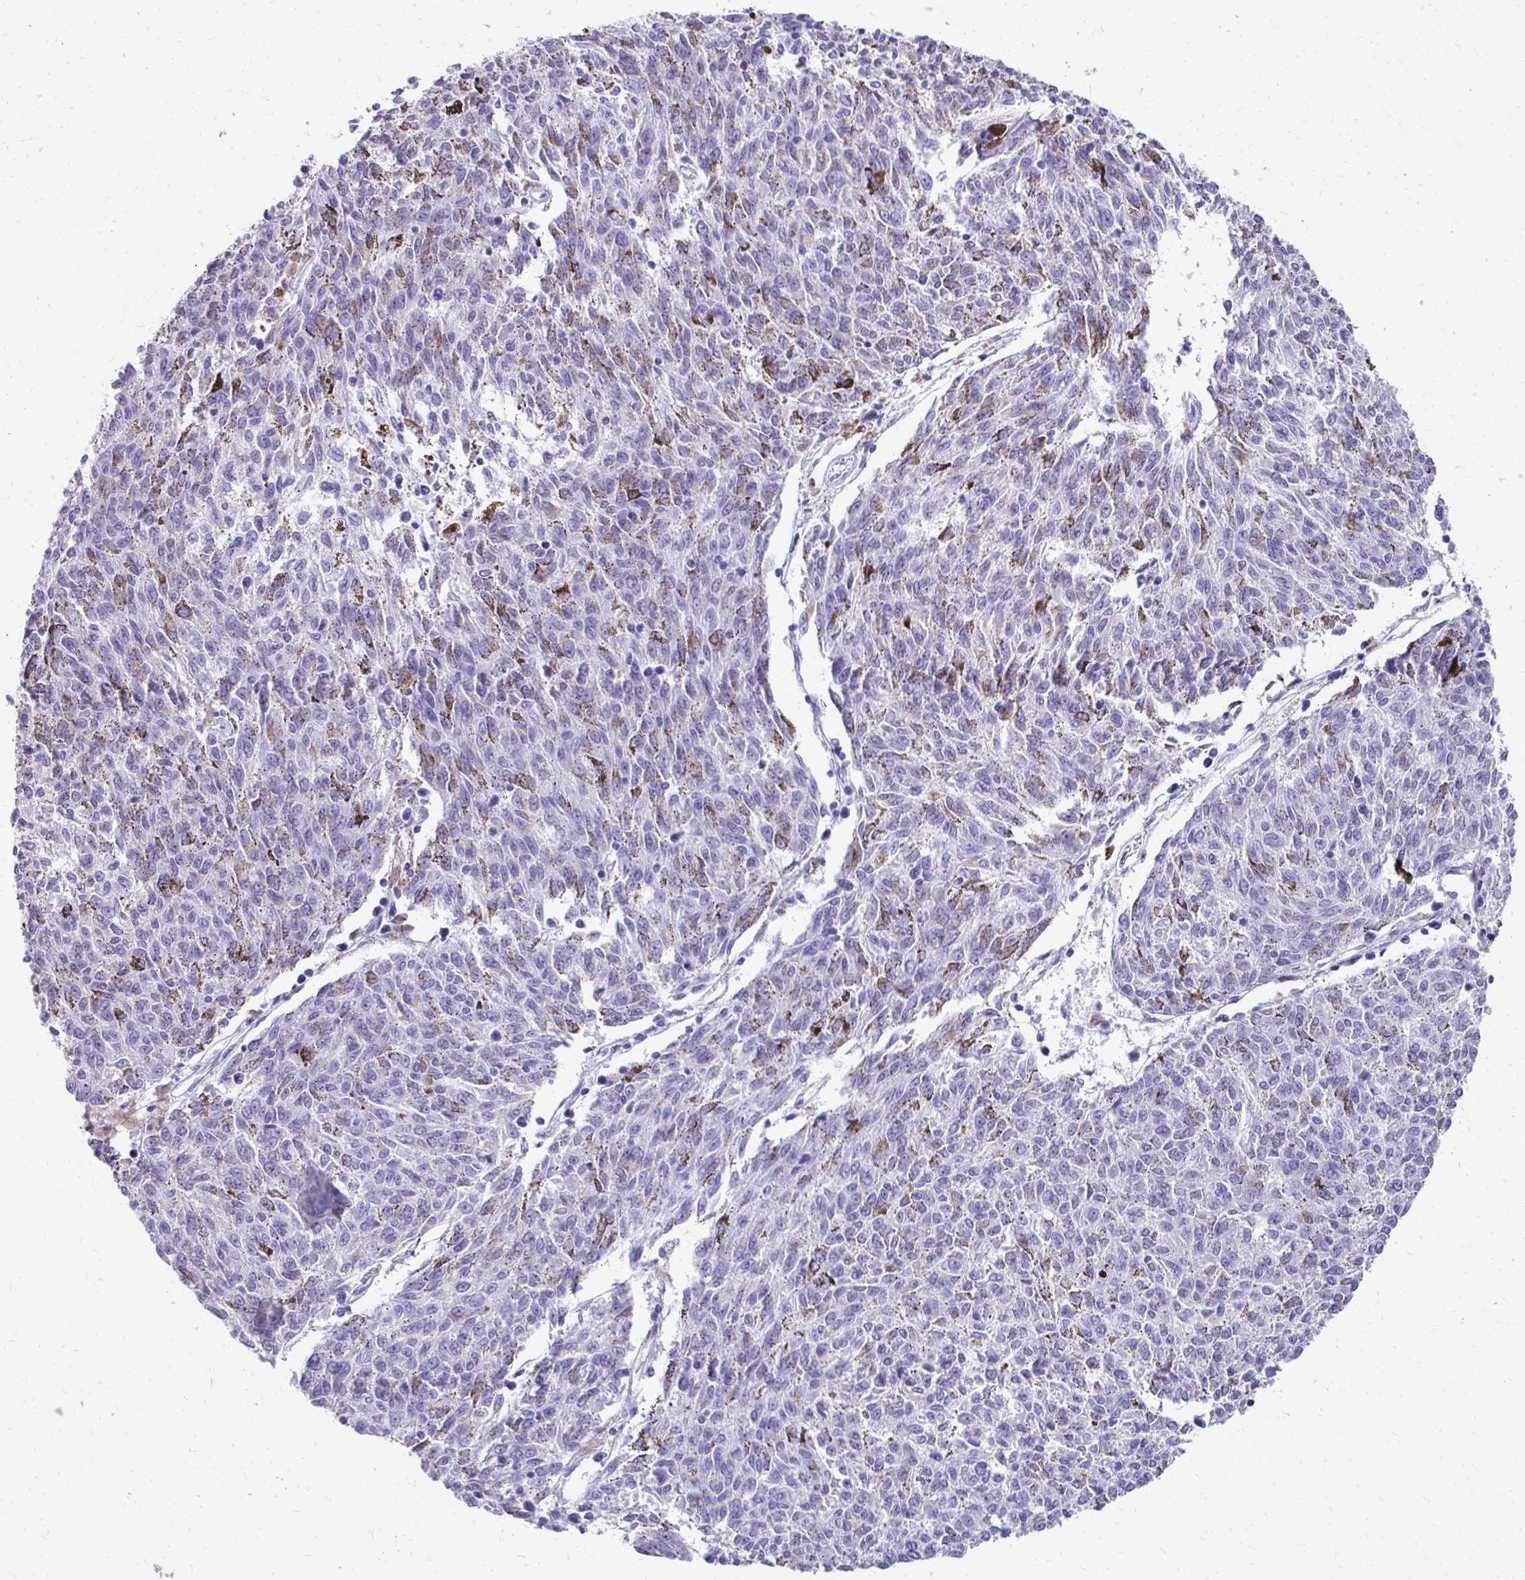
{"staining": {"intensity": "negative", "quantity": "none", "location": "none"}, "tissue": "melanoma", "cell_type": "Tumor cells", "image_type": "cancer", "snomed": [{"axis": "morphology", "description": "Malignant melanoma, NOS"}, {"axis": "topography", "description": "Skin"}], "caption": "IHC histopathology image of human malignant melanoma stained for a protein (brown), which shows no expression in tumor cells. (Stains: DAB immunohistochemistry with hematoxylin counter stain, Microscopy: brightfield microscopy at high magnification).", "gene": "TRIM6", "patient": {"sex": "female", "age": 72}}